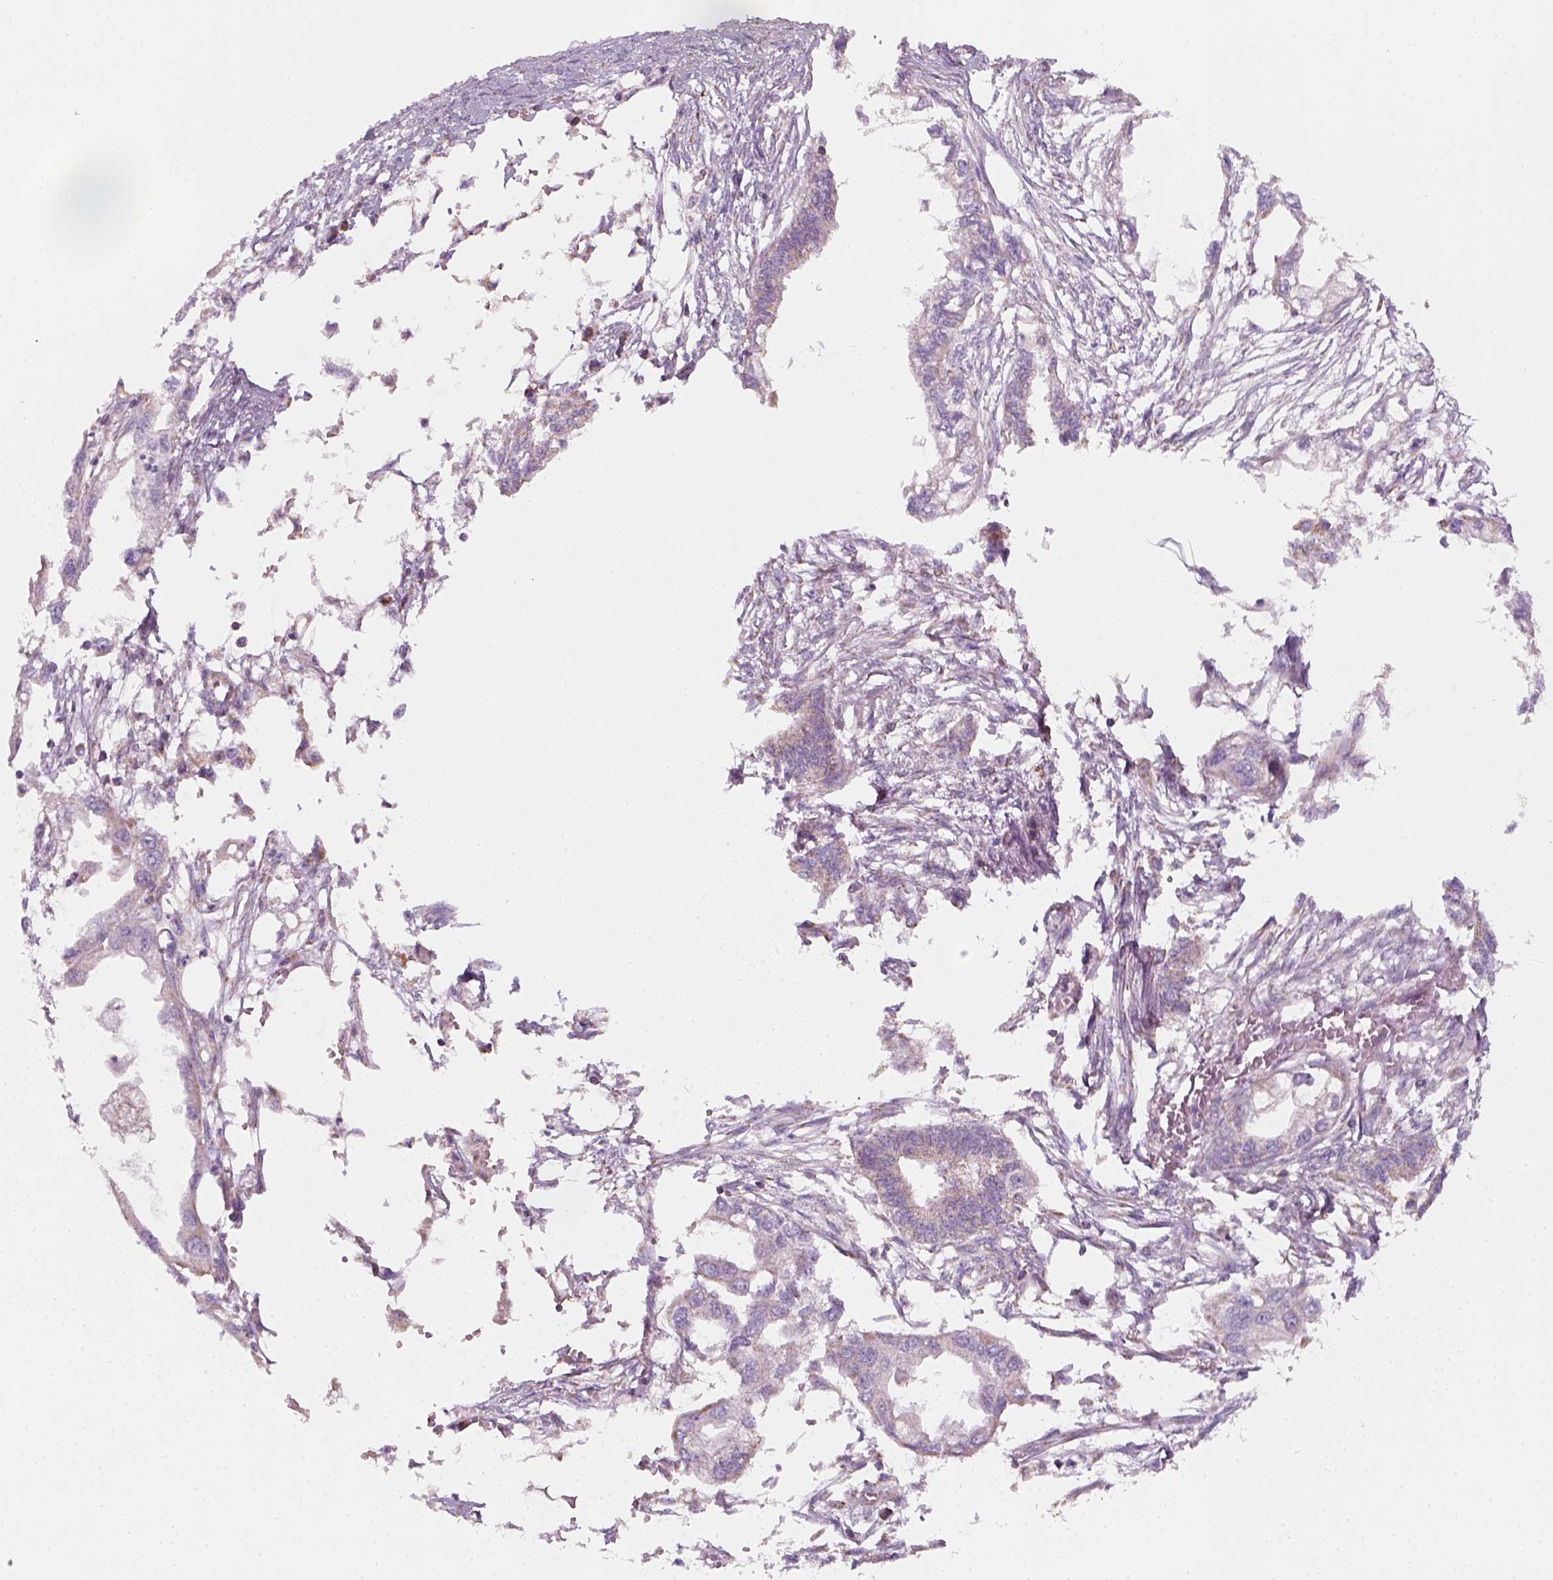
{"staining": {"intensity": "negative", "quantity": "none", "location": "none"}, "tissue": "endometrial cancer", "cell_type": "Tumor cells", "image_type": "cancer", "snomed": [{"axis": "morphology", "description": "Adenocarcinoma, NOS"}, {"axis": "morphology", "description": "Adenocarcinoma, metastatic, NOS"}, {"axis": "topography", "description": "Adipose tissue"}, {"axis": "topography", "description": "Endometrium"}], "caption": "IHC photomicrograph of endometrial cancer stained for a protein (brown), which shows no staining in tumor cells. Nuclei are stained in blue.", "gene": "AWAT2", "patient": {"sex": "female", "age": 67}}